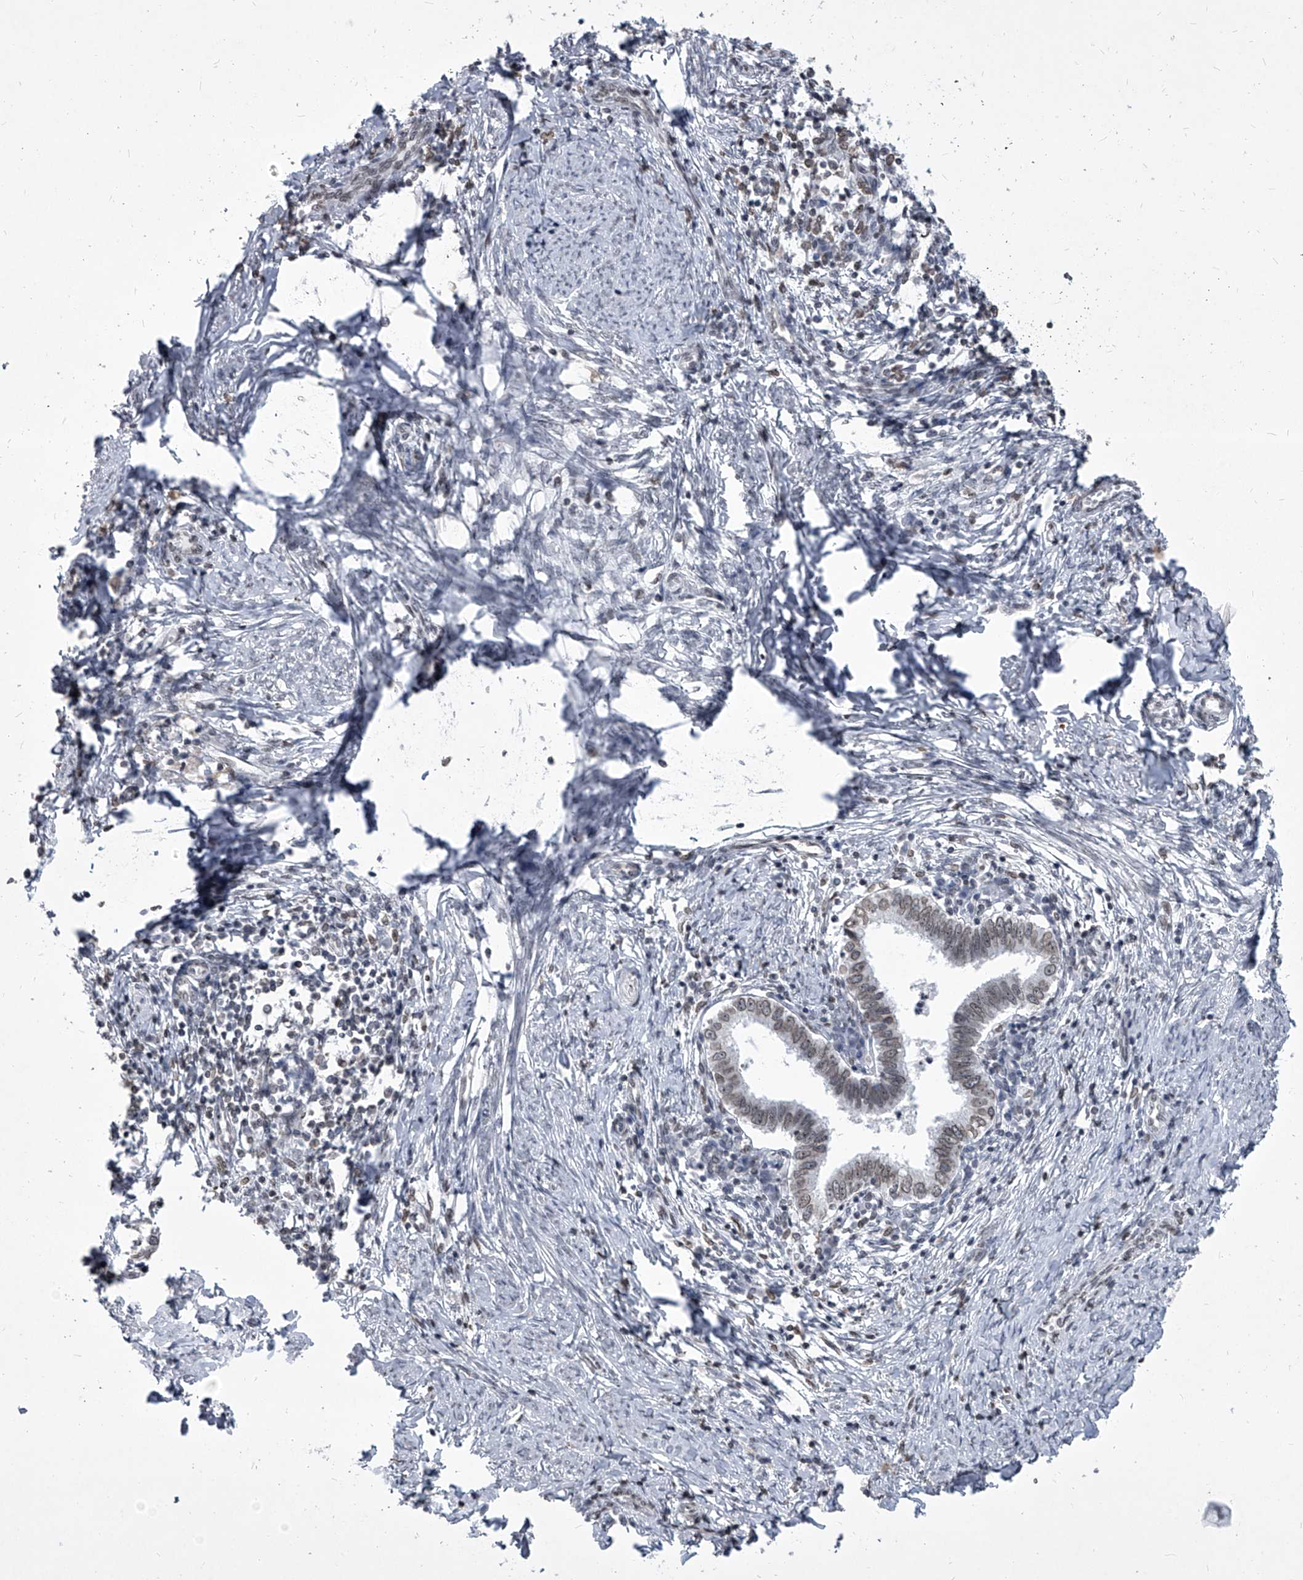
{"staining": {"intensity": "moderate", "quantity": "25%-75%", "location": "nuclear"}, "tissue": "cervical cancer", "cell_type": "Tumor cells", "image_type": "cancer", "snomed": [{"axis": "morphology", "description": "Adenocarcinoma, NOS"}, {"axis": "topography", "description": "Cervix"}], "caption": "High-magnification brightfield microscopy of cervical adenocarcinoma stained with DAB (3,3'-diaminobenzidine) (brown) and counterstained with hematoxylin (blue). tumor cells exhibit moderate nuclear expression is identified in about25%-75% of cells.", "gene": "PPIL4", "patient": {"sex": "female", "age": 36}}